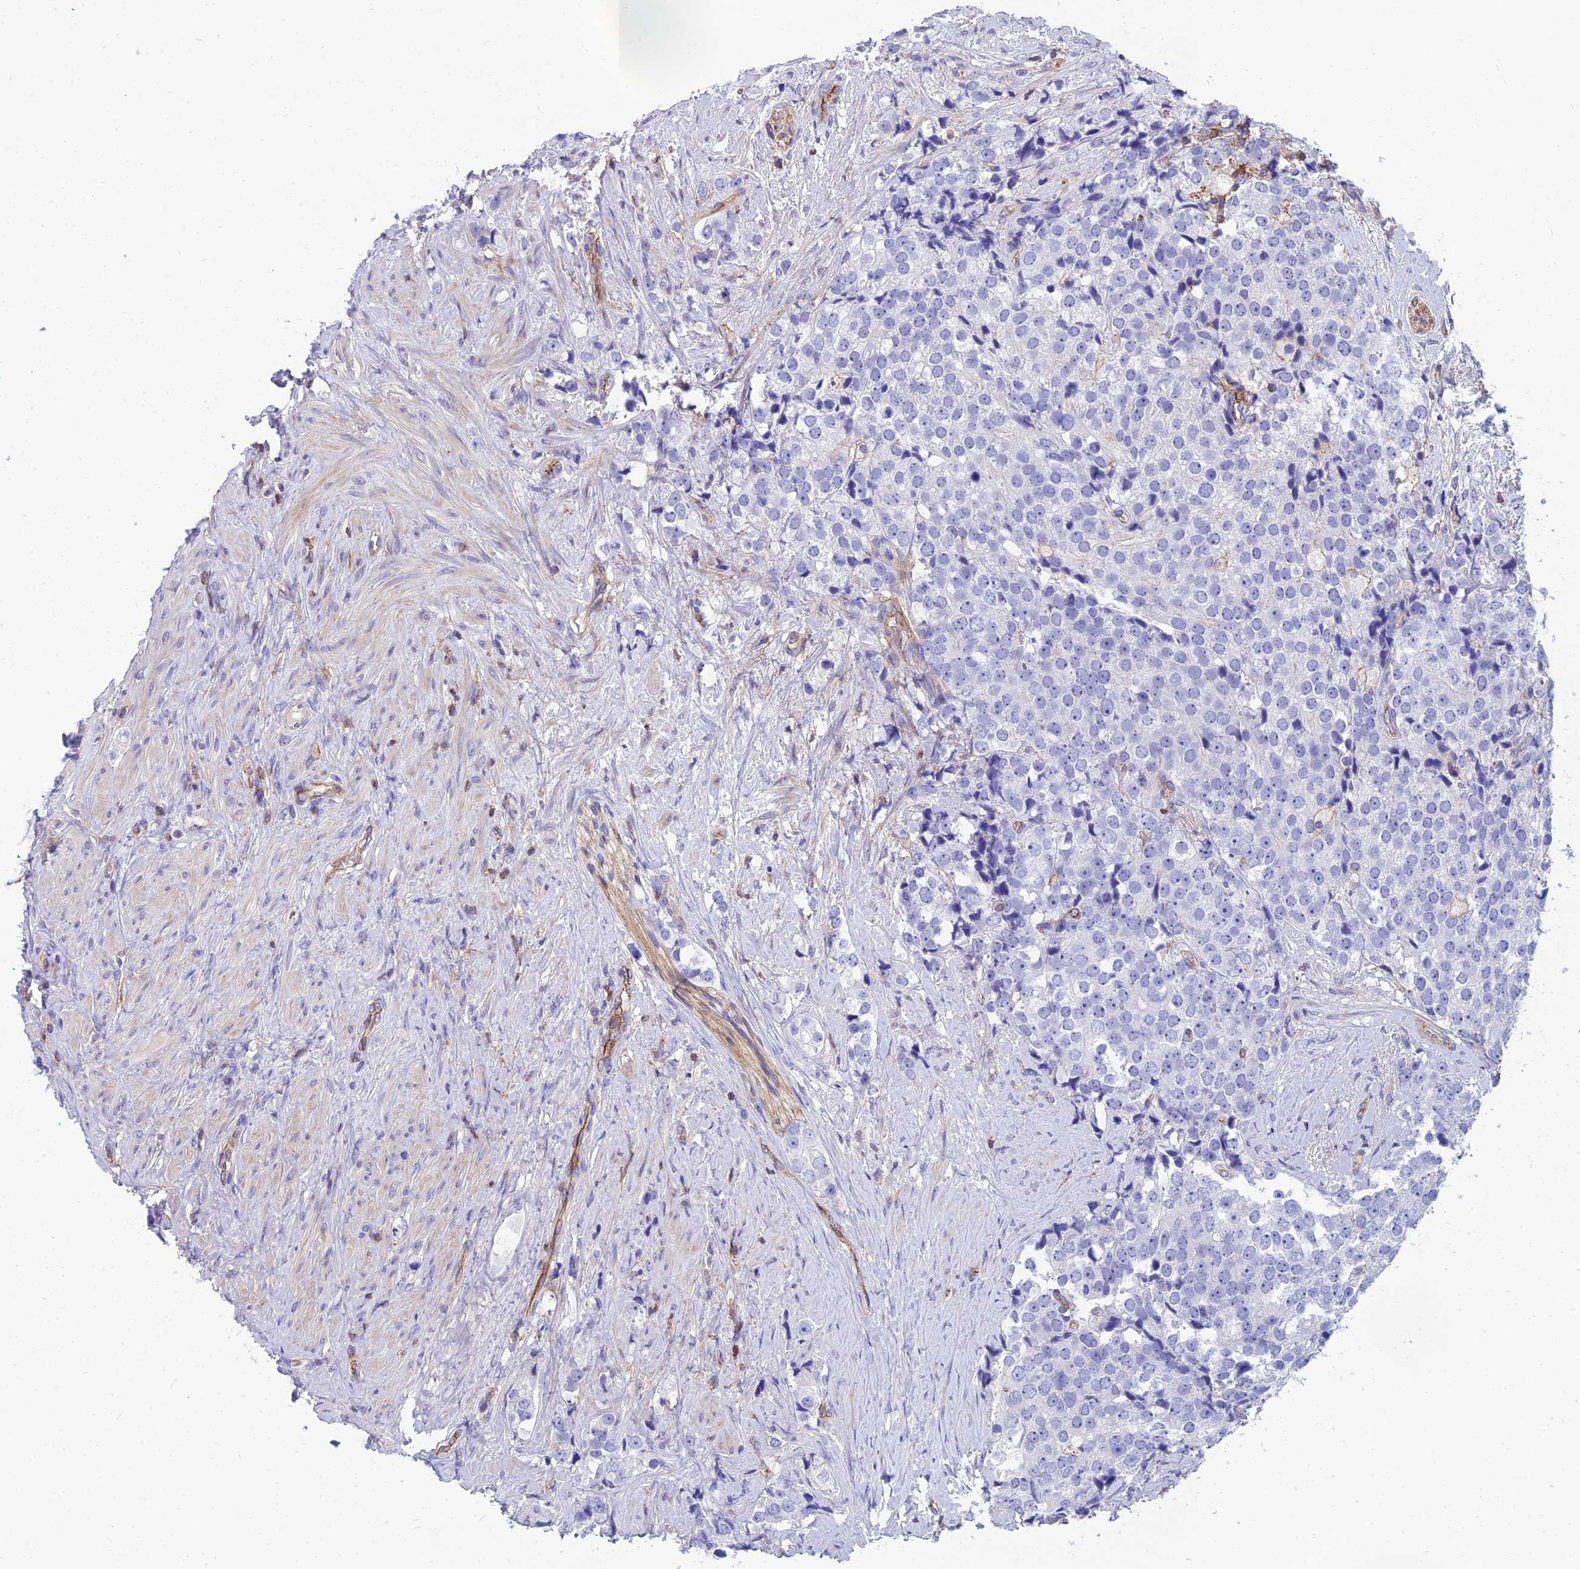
{"staining": {"intensity": "negative", "quantity": "none", "location": "none"}, "tissue": "prostate cancer", "cell_type": "Tumor cells", "image_type": "cancer", "snomed": [{"axis": "morphology", "description": "Adenocarcinoma, High grade"}, {"axis": "topography", "description": "Prostate"}], "caption": "Protein analysis of prostate cancer (adenocarcinoma (high-grade)) shows no significant staining in tumor cells. The staining is performed using DAB (3,3'-diaminobenzidine) brown chromogen with nuclei counter-stained in using hematoxylin.", "gene": "PPP1R18", "patient": {"sex": "male", "age": 49}}